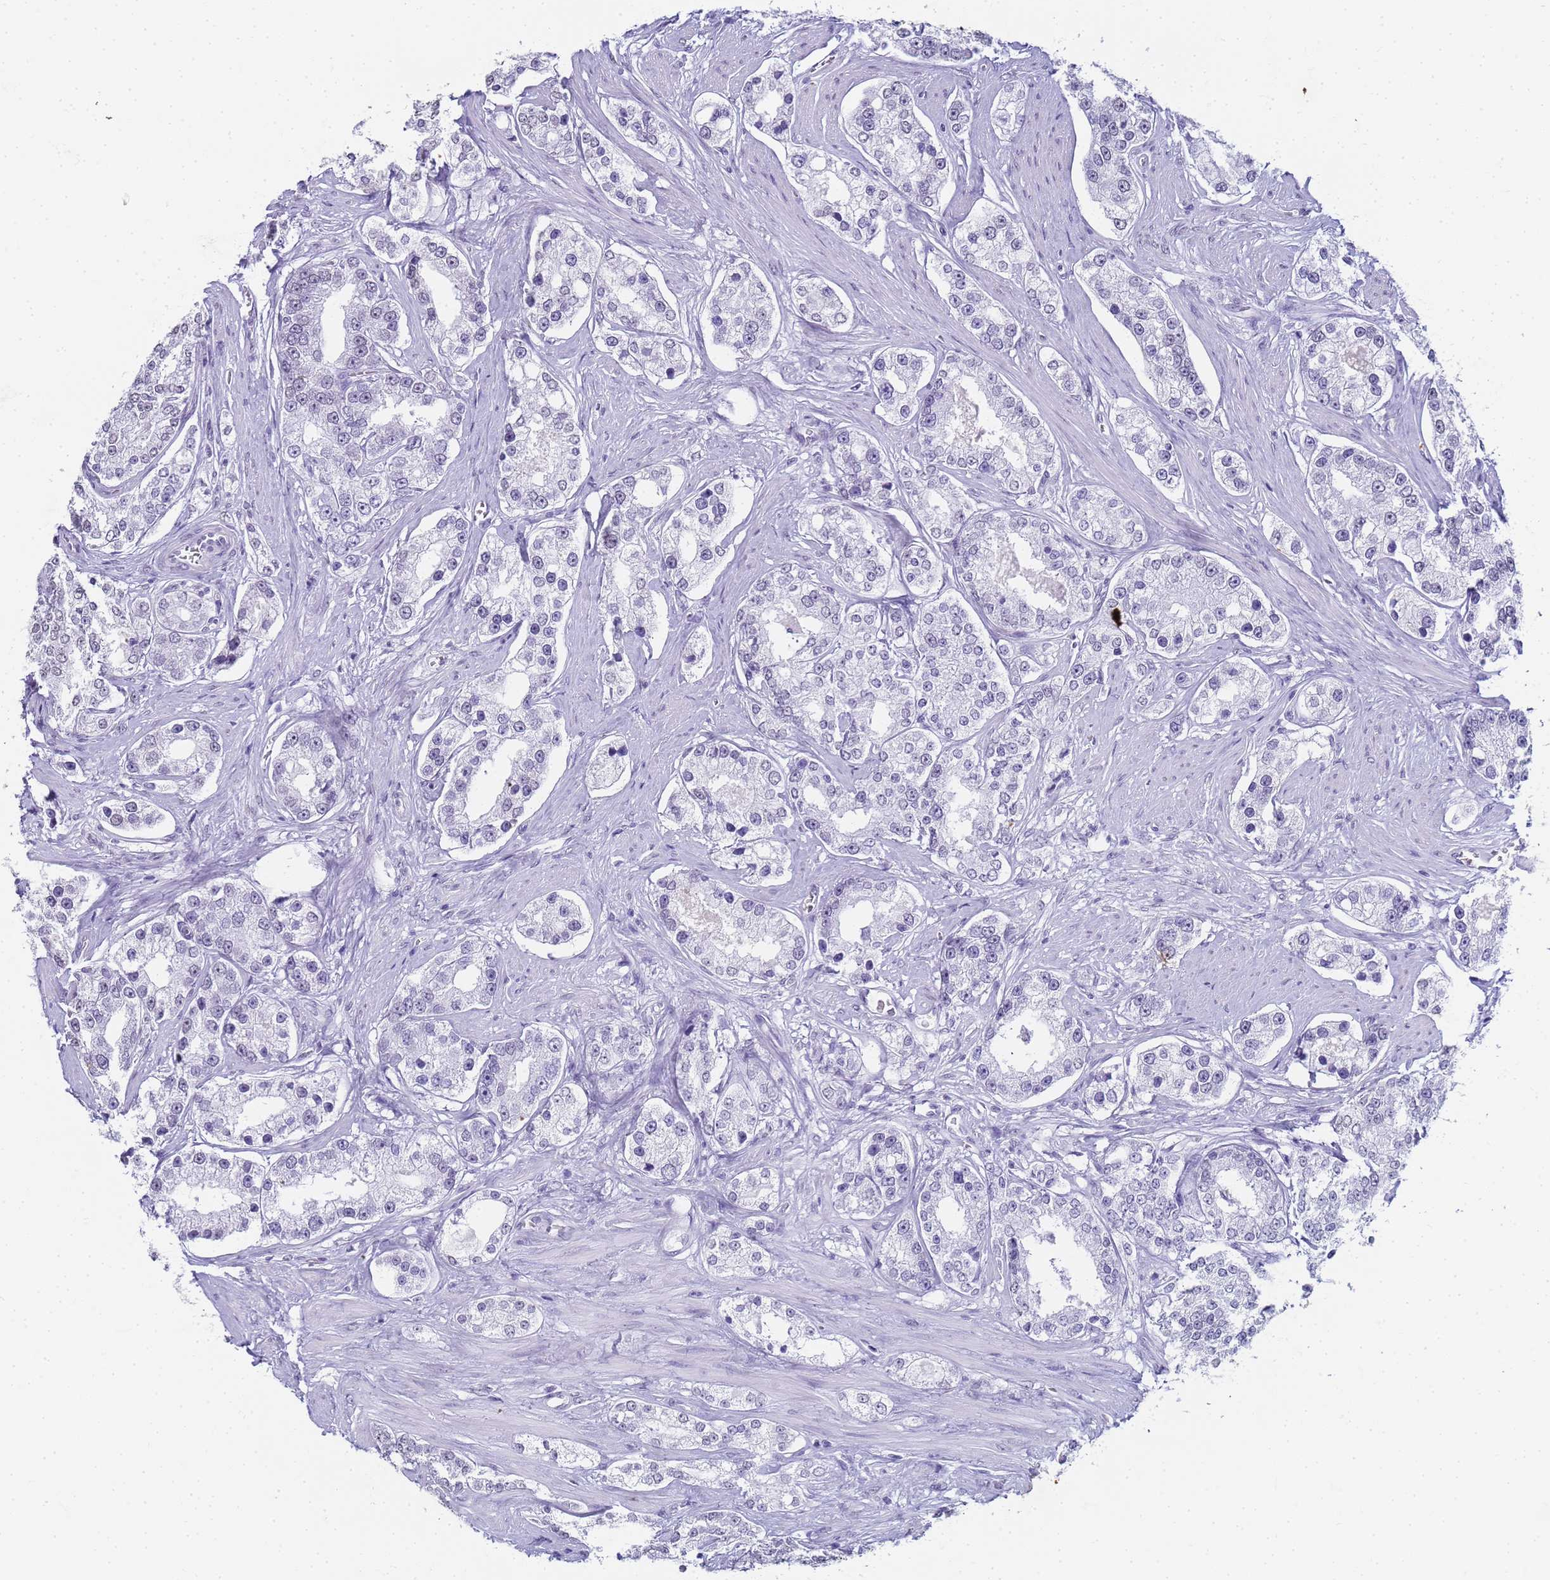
{"staining": {"intensity": "negative", "quantity": "none", "location": "none"}, "tissue": "prostate cancer", "cell_type": "Tumor cells", "image_type": "cancer", "snomed": [{"axis": "morphology", "description": "Normal tissue, NOS"}, {"axis": "morphology", "description": "Adenocarcinoma, High grade"}, {"axis": "topography", "description": "Prostate"}], "caption": "An immunohistochemistry (IHC) image of prostate adenocarcinoma (high-grade) is shown. There is no staining in tumor cells of prostate adenocarcinoma (high-grade).", "gene": "SLC7A9", "patient": {"sex": "male", "age": 83}}